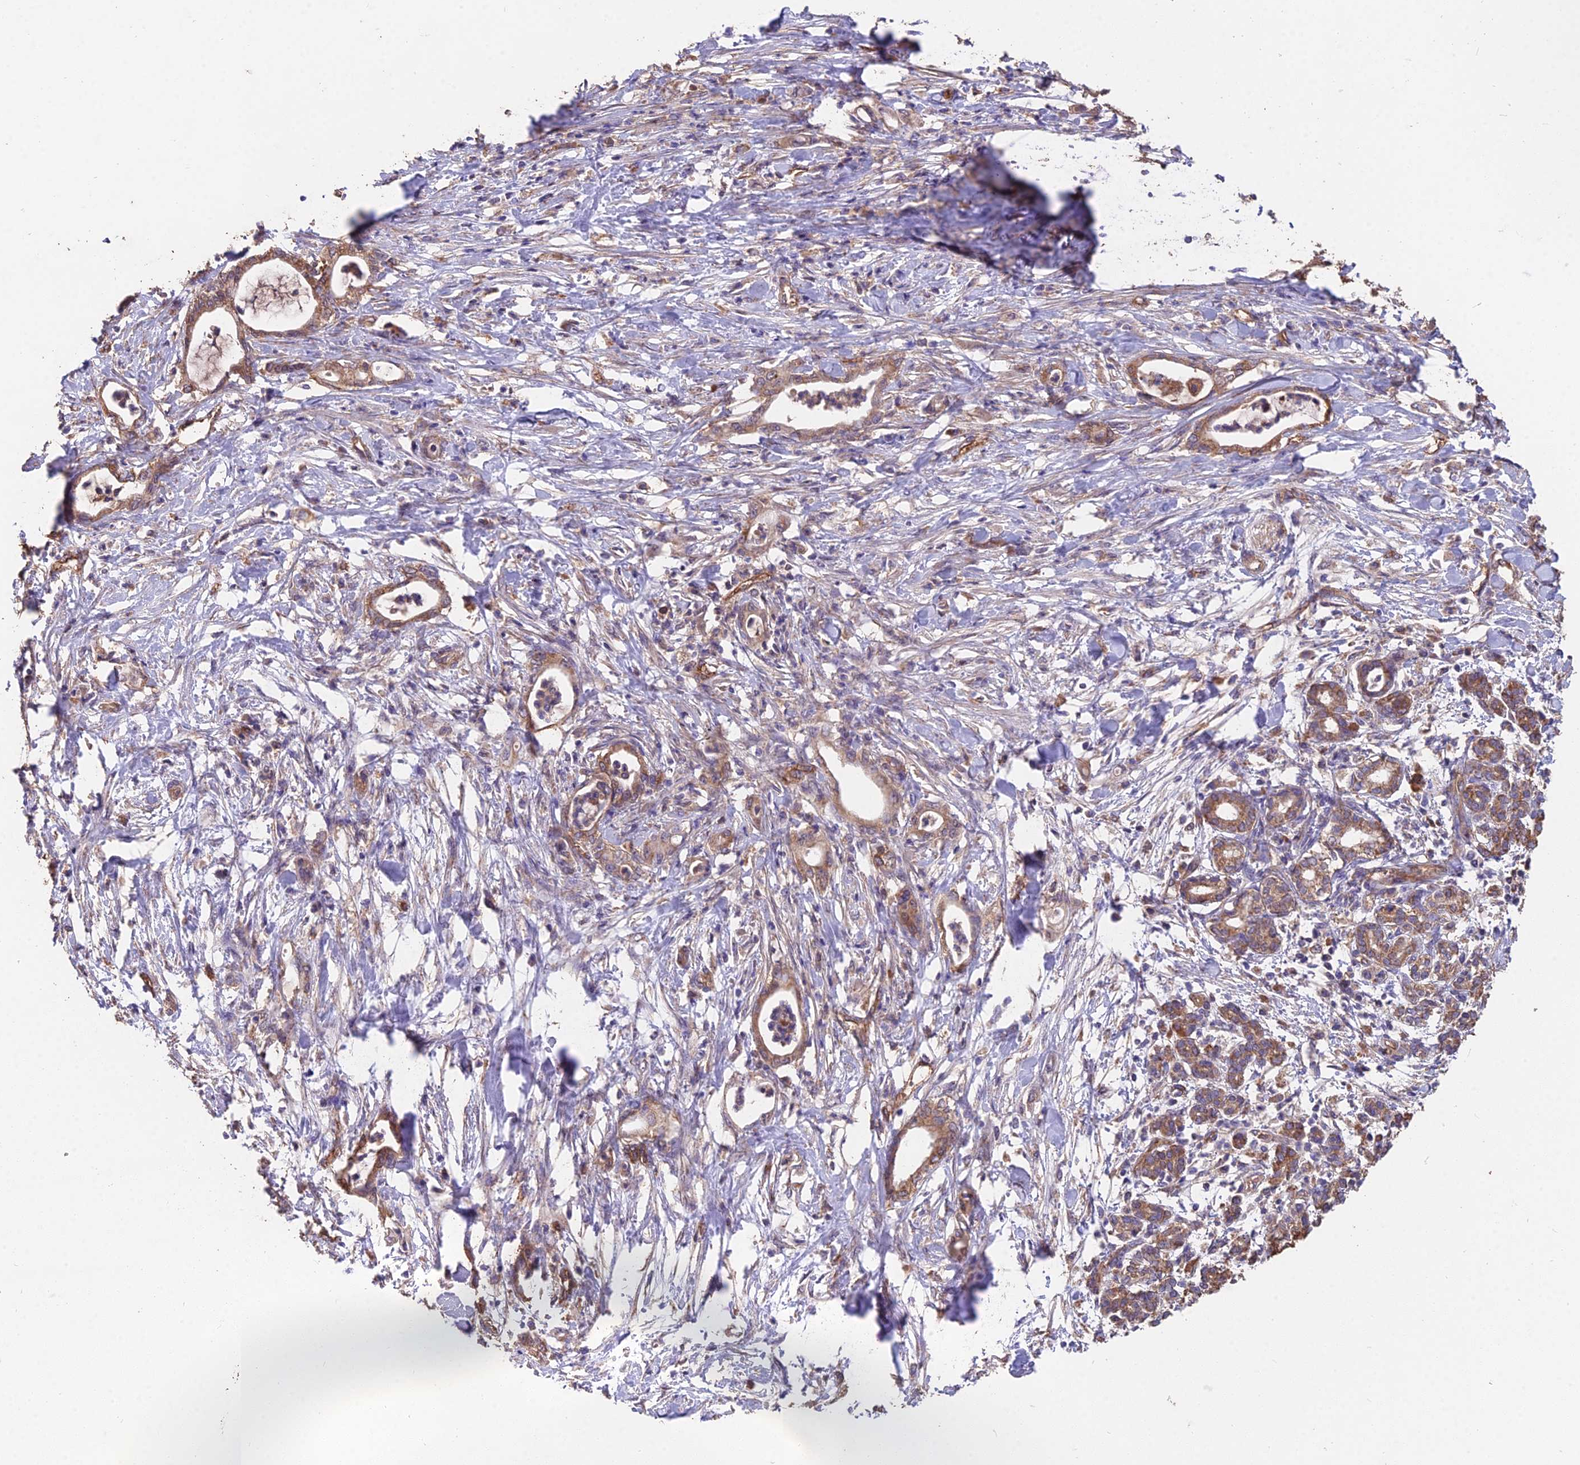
{"staining": {"intensity": "moderate", "quantity": ">75%", "location": "cytoplasmic/membranous"}, "tissue": "pancreatic cancer", "cell_type": "Tumor cells", "image_type": "cancer", "snomed": [{"axis": "morphology", "description": "Adenocarcinoma, NOS"}, {"axis": "topography", "description": "Pancreas"}], "caption": "Human pancreatic adenocarcinoma stained with a protein marker demonstrates moderate staining in tumor cells.", "gene": "CEMIP2", "patient": {"sex": "female", "age": 55}}